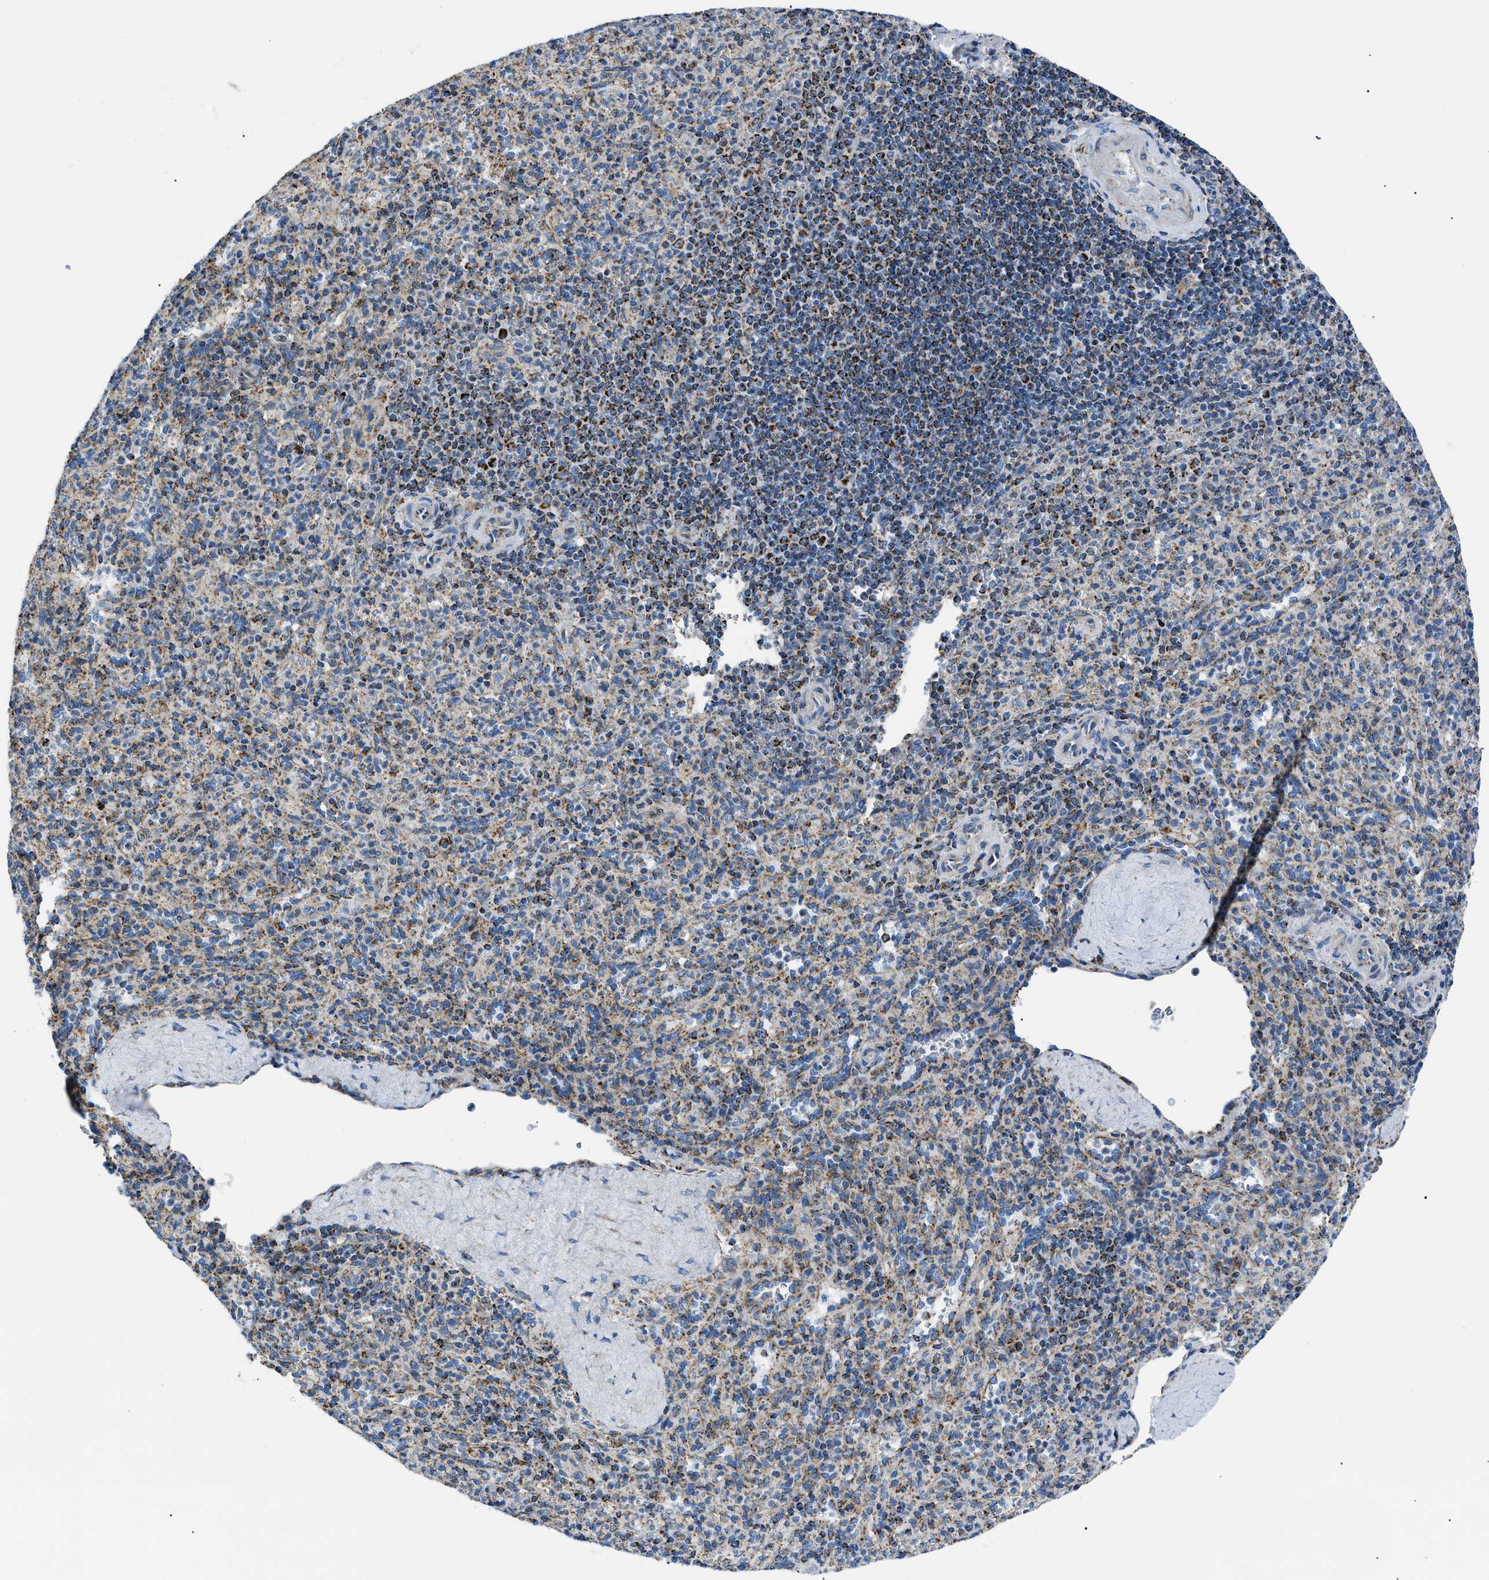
{"staining": {"intensity": "moderate", "quantity": "25%-75%", "location": "cytoplasmic/membranous"}, "tissue": "spleen", "cell_type": "Cells in red pulp", "image_type": "normal", "snomed": [{"axis": "morphology", "description": "Normal tissue, NOS"}, {"axis": "topography", "description": "Spleen"}], "caption": "Immunohistochemistry of normal spleen reveals medium levels of moderate cytoplasmic/membranous staining in about 25%-75% of cells in red pulp.", "gene": "PHB2", "patient": {"sex": "male", "age": 36}}